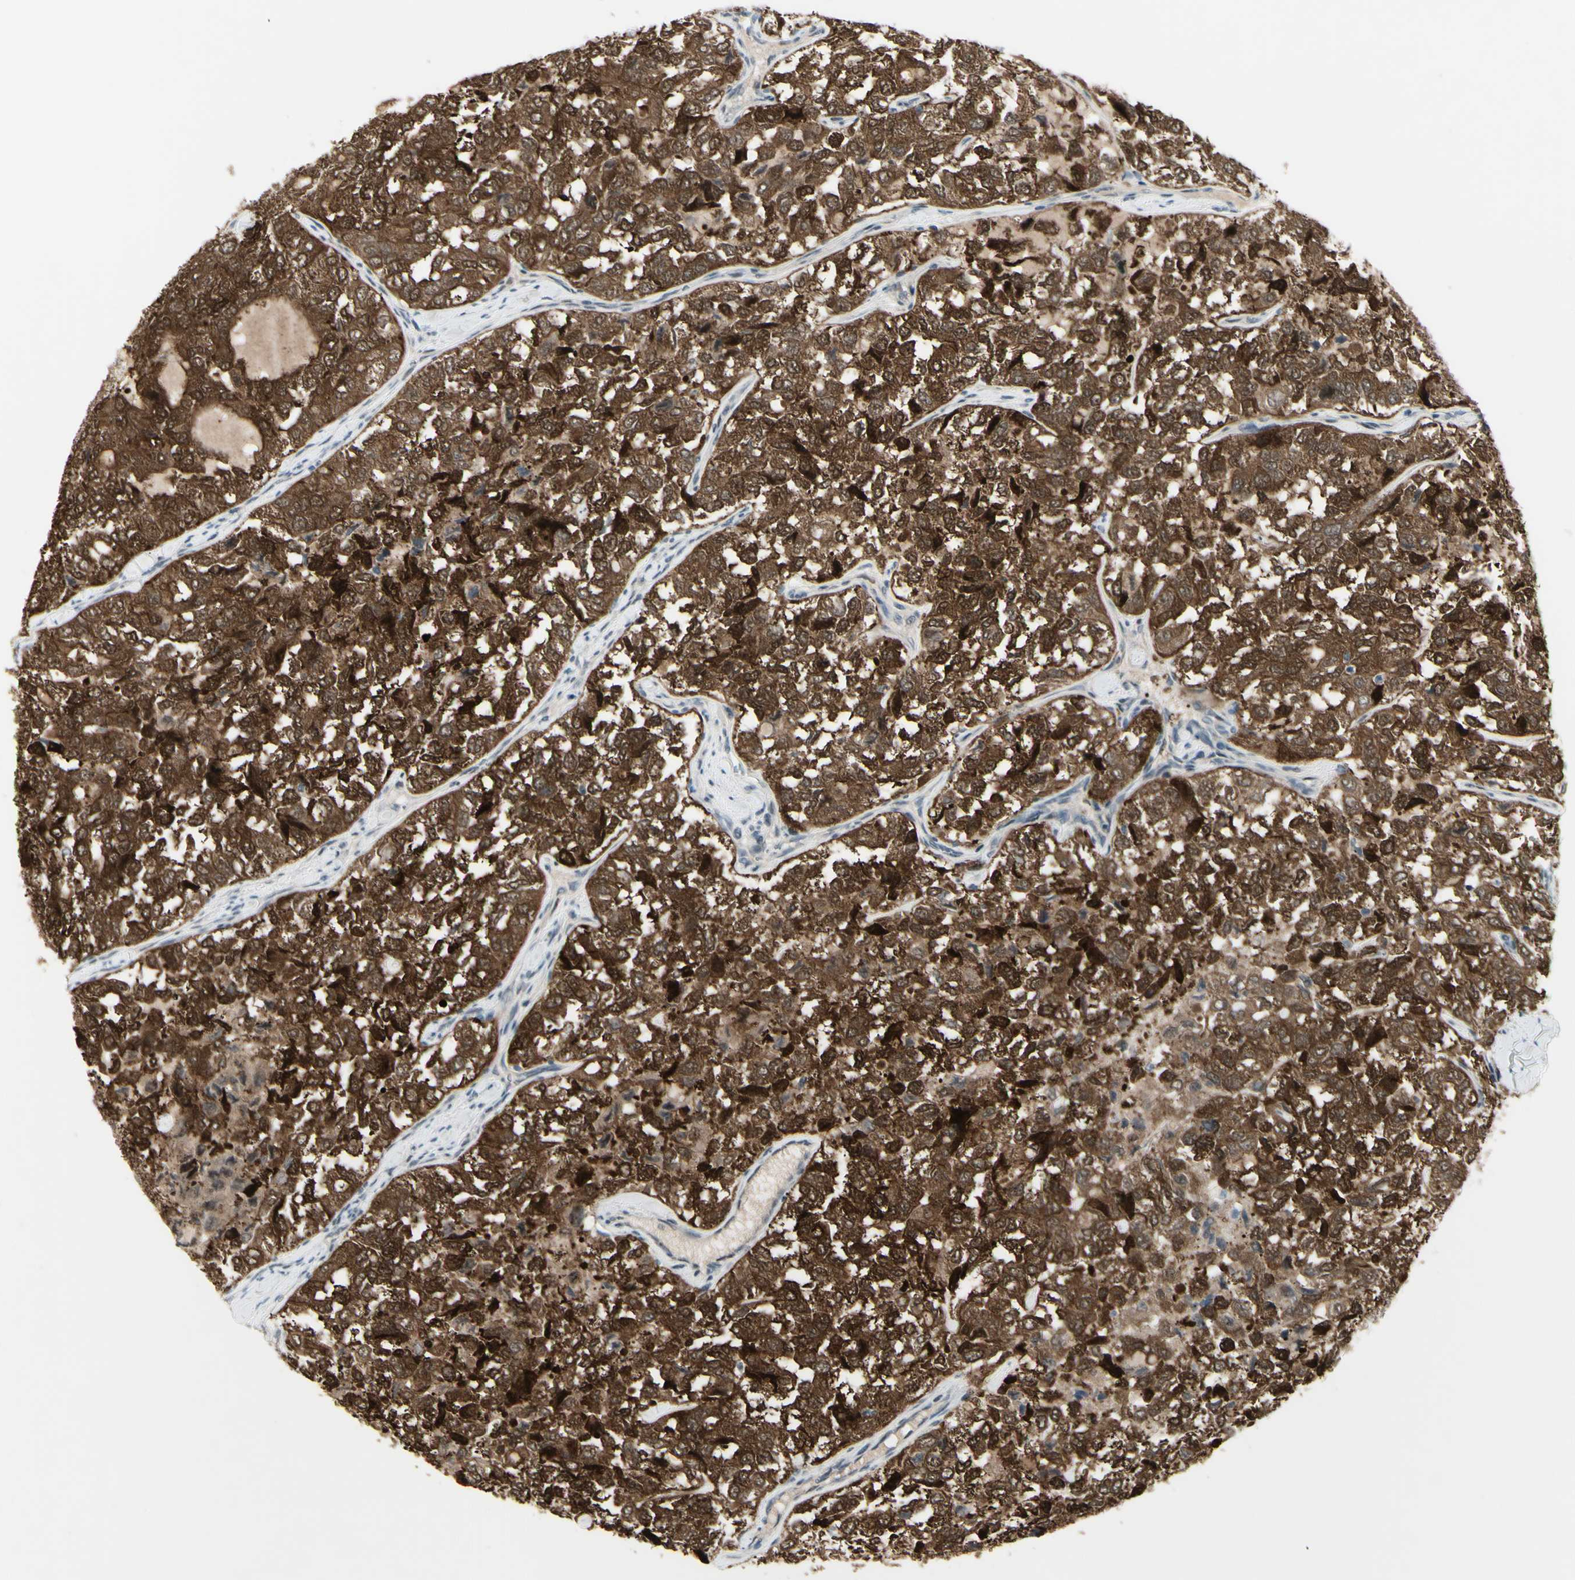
{"staining": {"intensity": "strong", "quantity": ">75%", "location": "cytoplasmic/membranous"}, "tissue": "thyroid cancer", "cell_type": "Tumor cells", "image_type": "cancer", "snomed": [{"axis": "morphology", "description": "Follicular adenoma carcinoma, NOS"}, {"axis": "topography", "description": "Thyroid gland"}], "caption": "Thyroid follicular adenoma carcinoma stained with DAB immunohistochemistry demonstrates high levels of strong cytoplasmic/membranous staining in approximately >75% of tumor cells.", "gene": "ETNK1", "patient": {"sex": "male", "age": 75}}